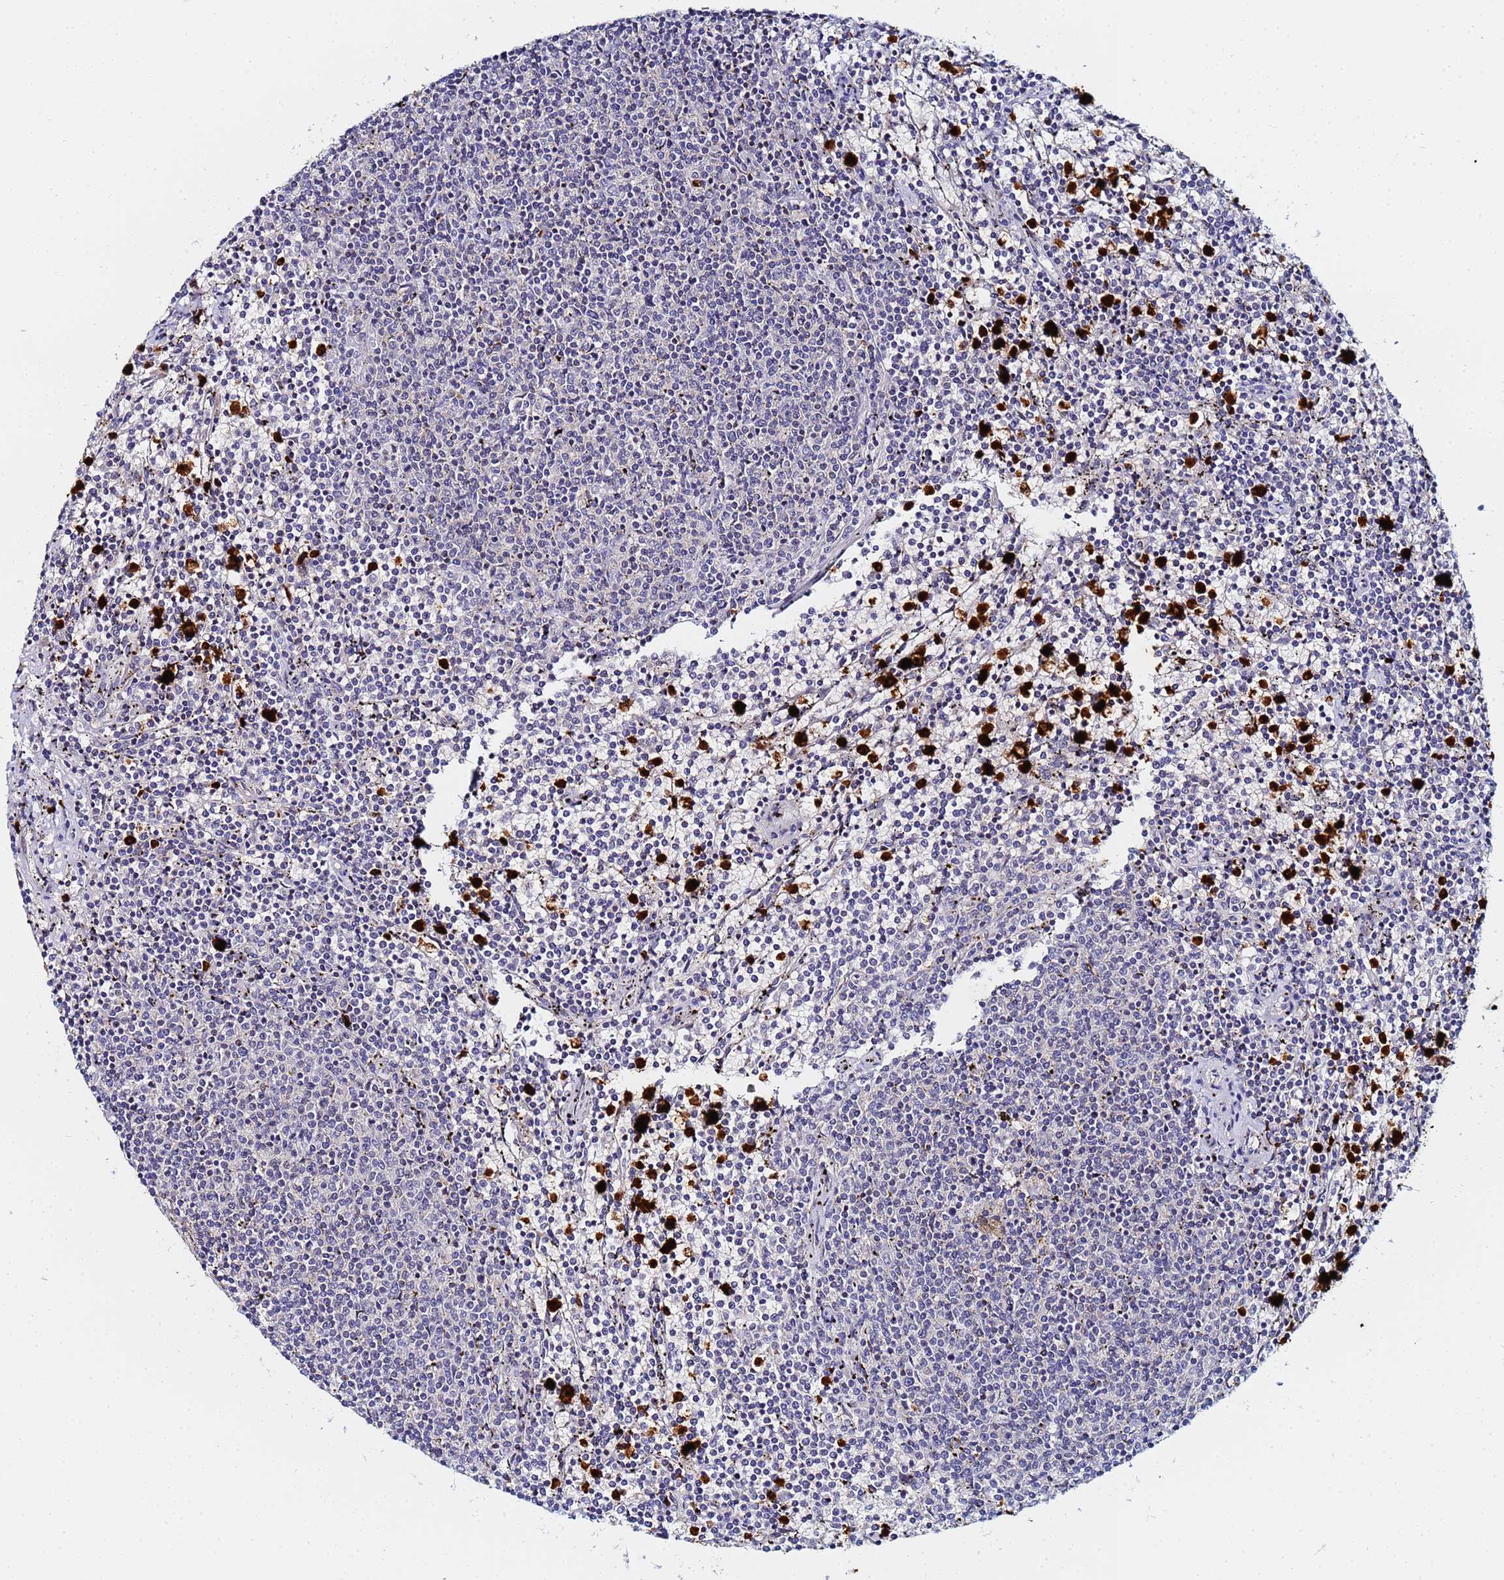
{"staining": {"intensity": "negative", "quantity": "none", "location": "none"}, "tissue": "lymphoma", "cell_type": "Tumor cells", "image_type": "cancer", "snomed": [{"axis": "morphology", "description": "Malignant lymphoma, non-Hodgkin's type, Low grade"}, {"axis": "topography", "description": "Spleen"}], "caption": "Lymphoma was stained to show a protein in brown. There is no significant staining in tumor cells.", "gene": "MTCL1", "patient": {"sex": "female", "age": 50}}